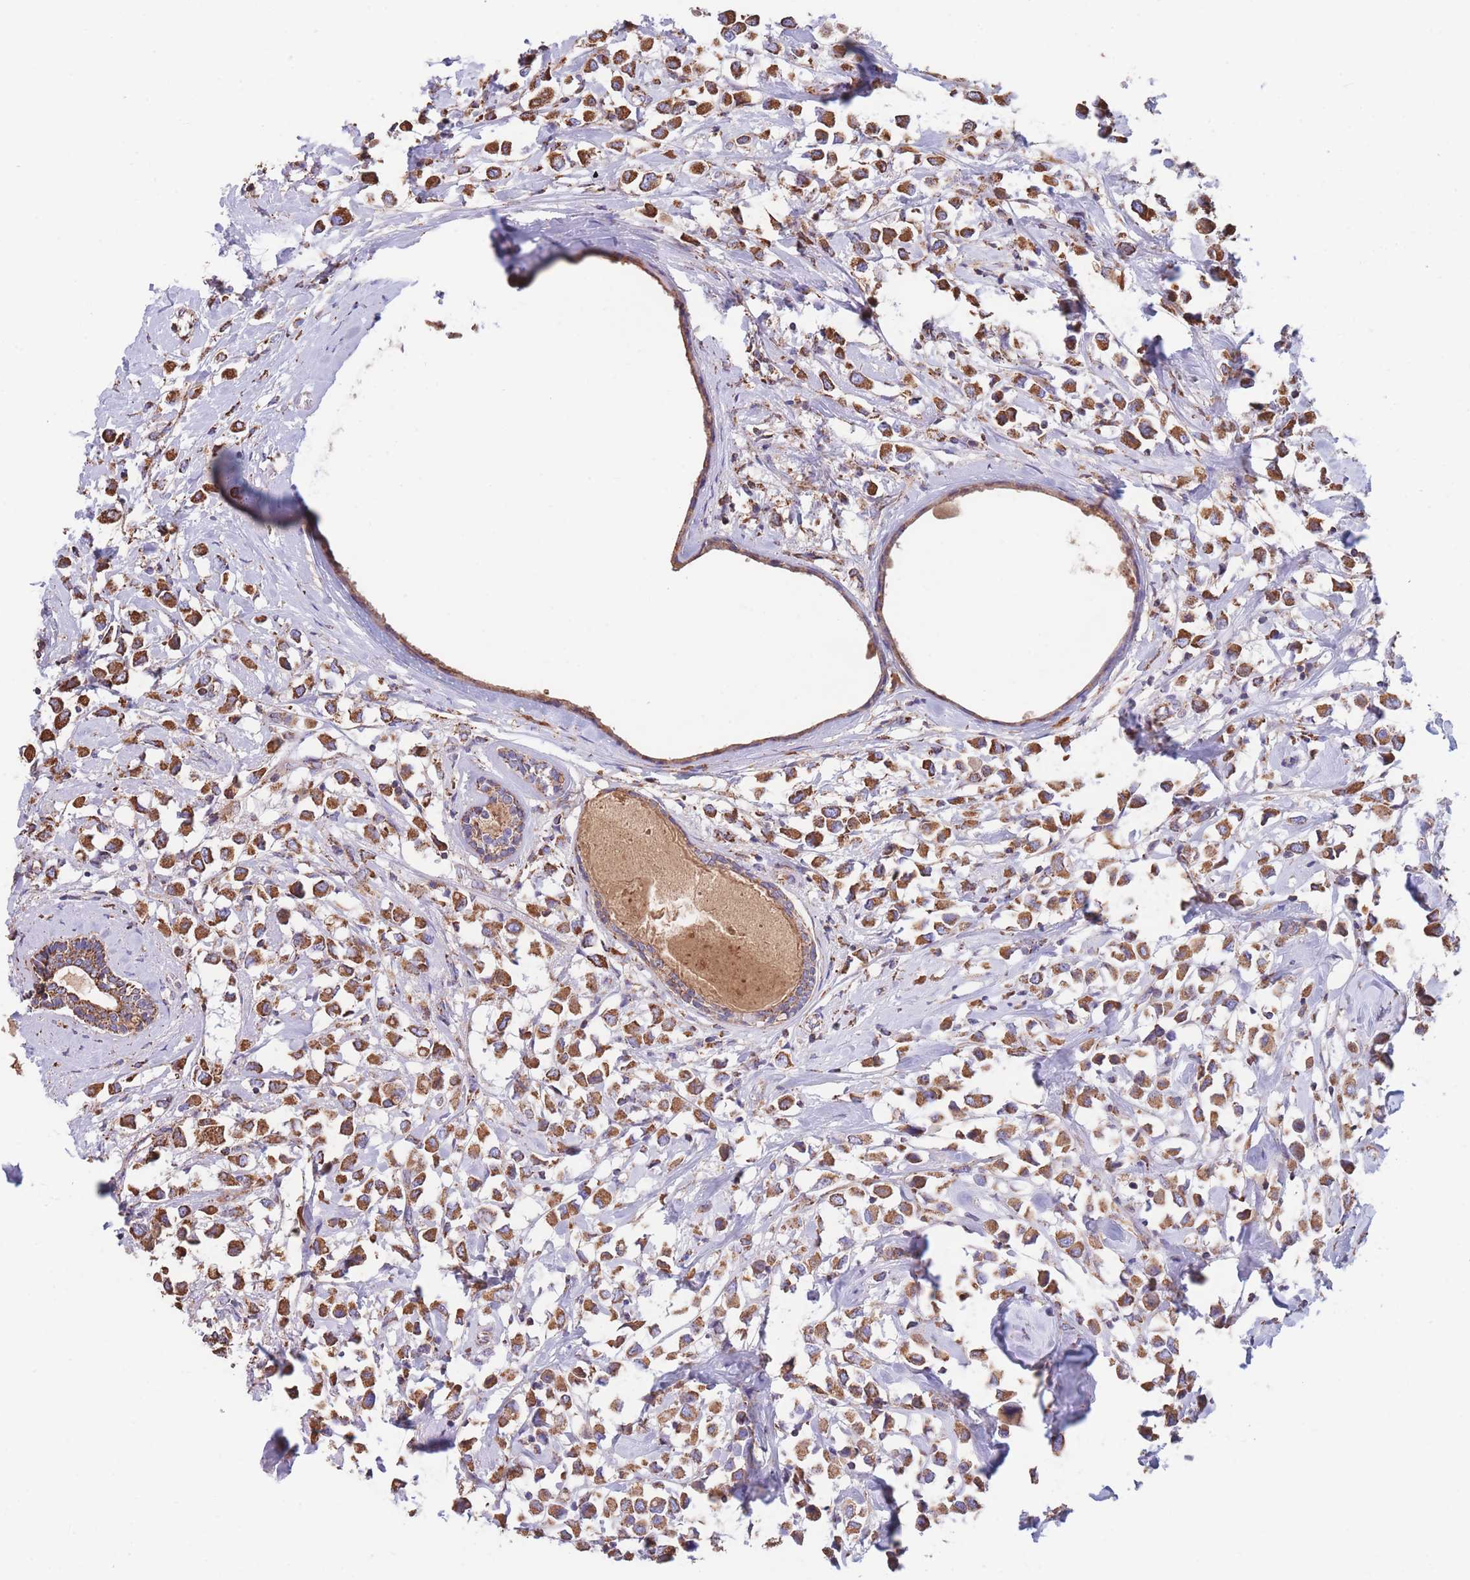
{"staining": {"intensity": "moderate", "quantity": ">75%", "location": "cytoplasmic/membranous"}, "tissue": "breast cancer", "cell_type": "Tumor cells", "image_type": "cancer", "snomed": [{"axis": "morphology", "description": "Duct carcinoma"}, {"axis": "topography", "description": "Breast"}], "caption": "Breast cancer stained with a protein marker shows moderate staining in tumor cells.", "gene": "FKBP8", "patient": {"sex": "female", "age": 61}}